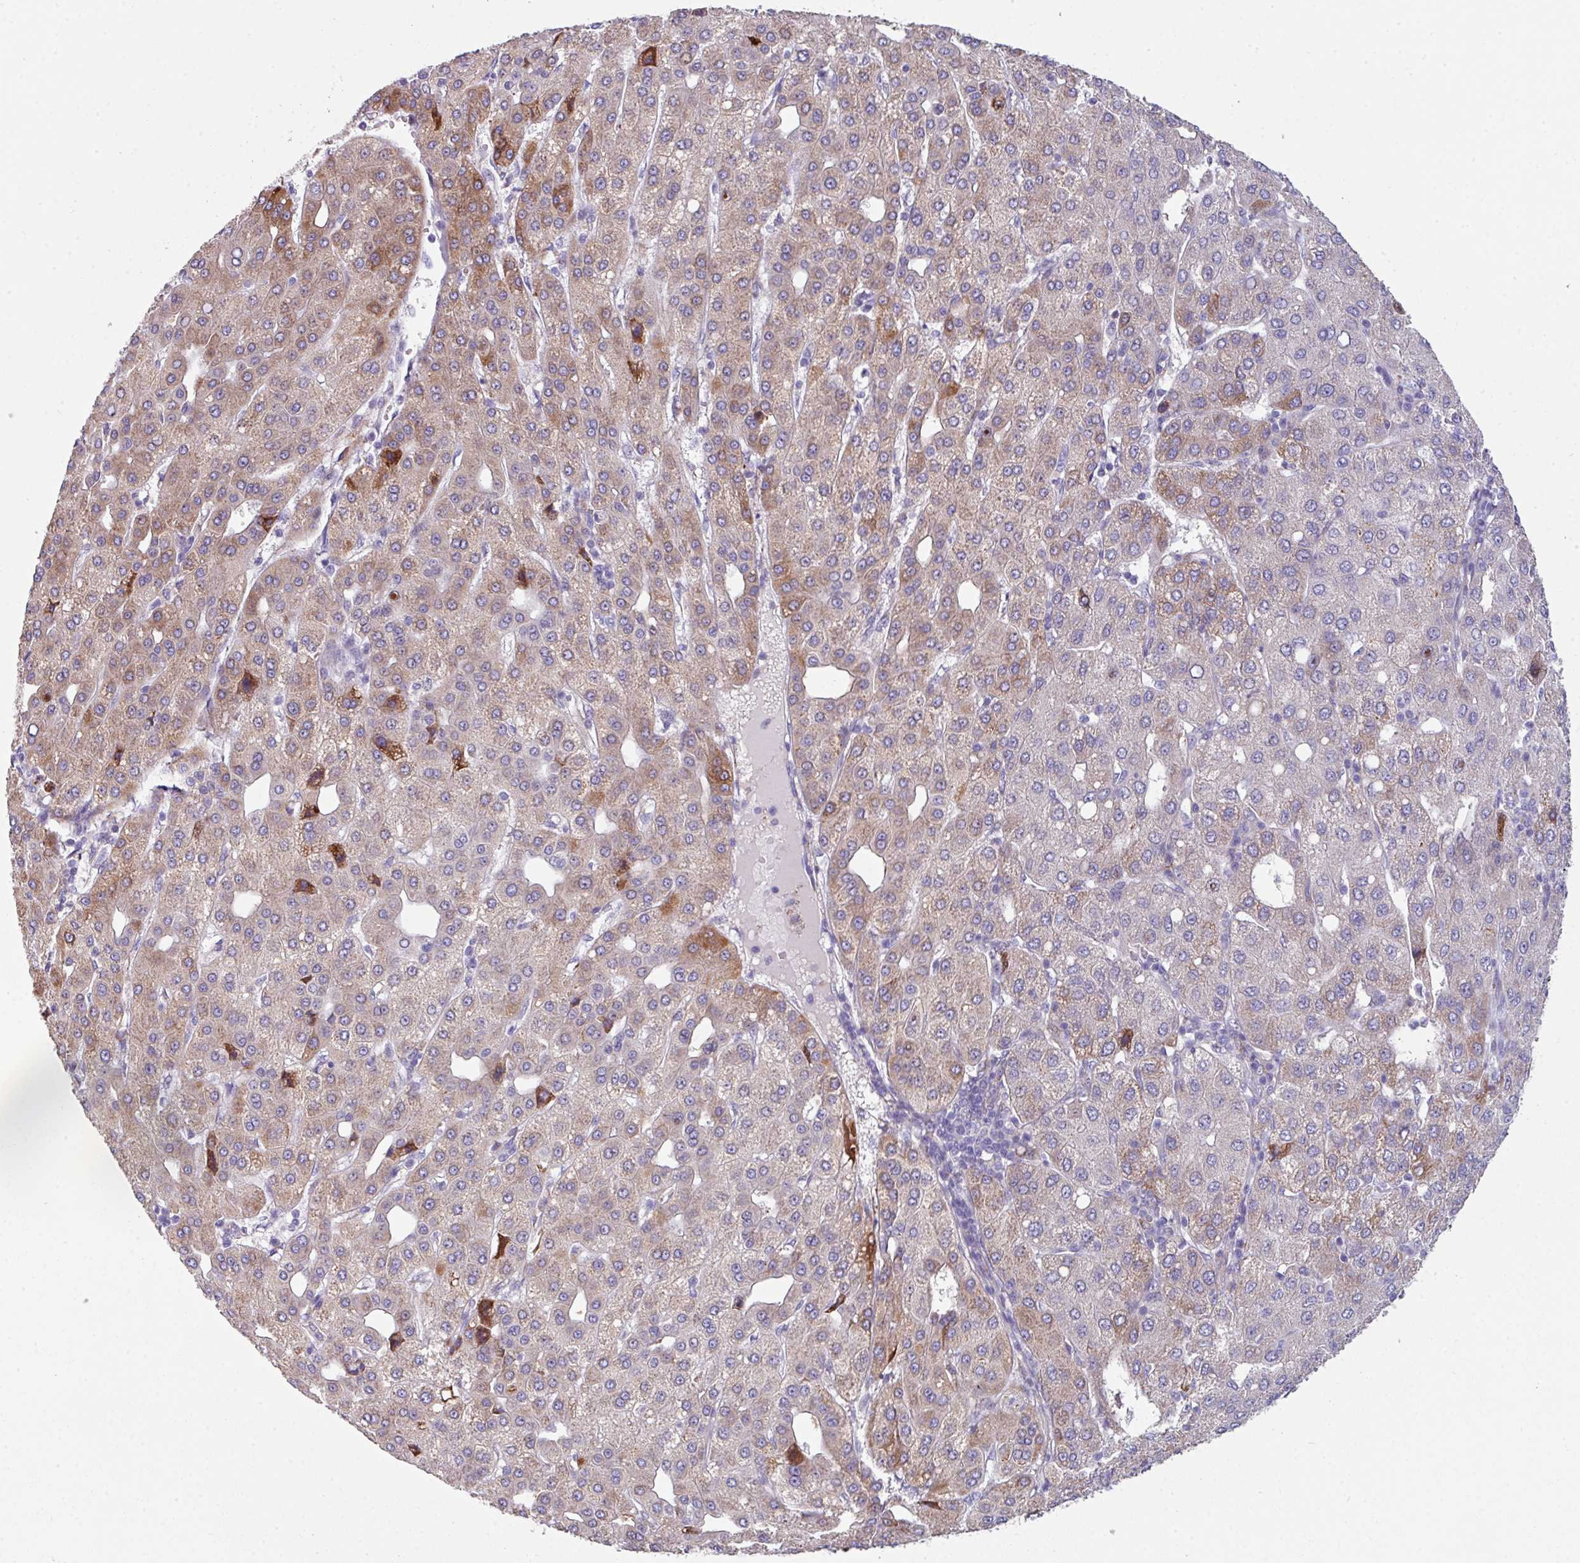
{"staining": {"intensity": "moderate", "quantity": "<25%", "location": "cytoplasmic/membranous"}, "tissue": "liver cancer", "cell_type": "Tumor cells", "image_type": "cancer", "snomed": [{"axis": "morphology", "description": "Carcinoma, Hepatocellular, NOS"}, {"axis": "topography", "description": "Liver"}], "caption": "Liver hepatocellular carcinoma stained for a protein displays moderate cytoplasmic/membranous positivity in tumor cells.", "gene": "BMS1", "patient": {"sex": "male", "age": 65}}